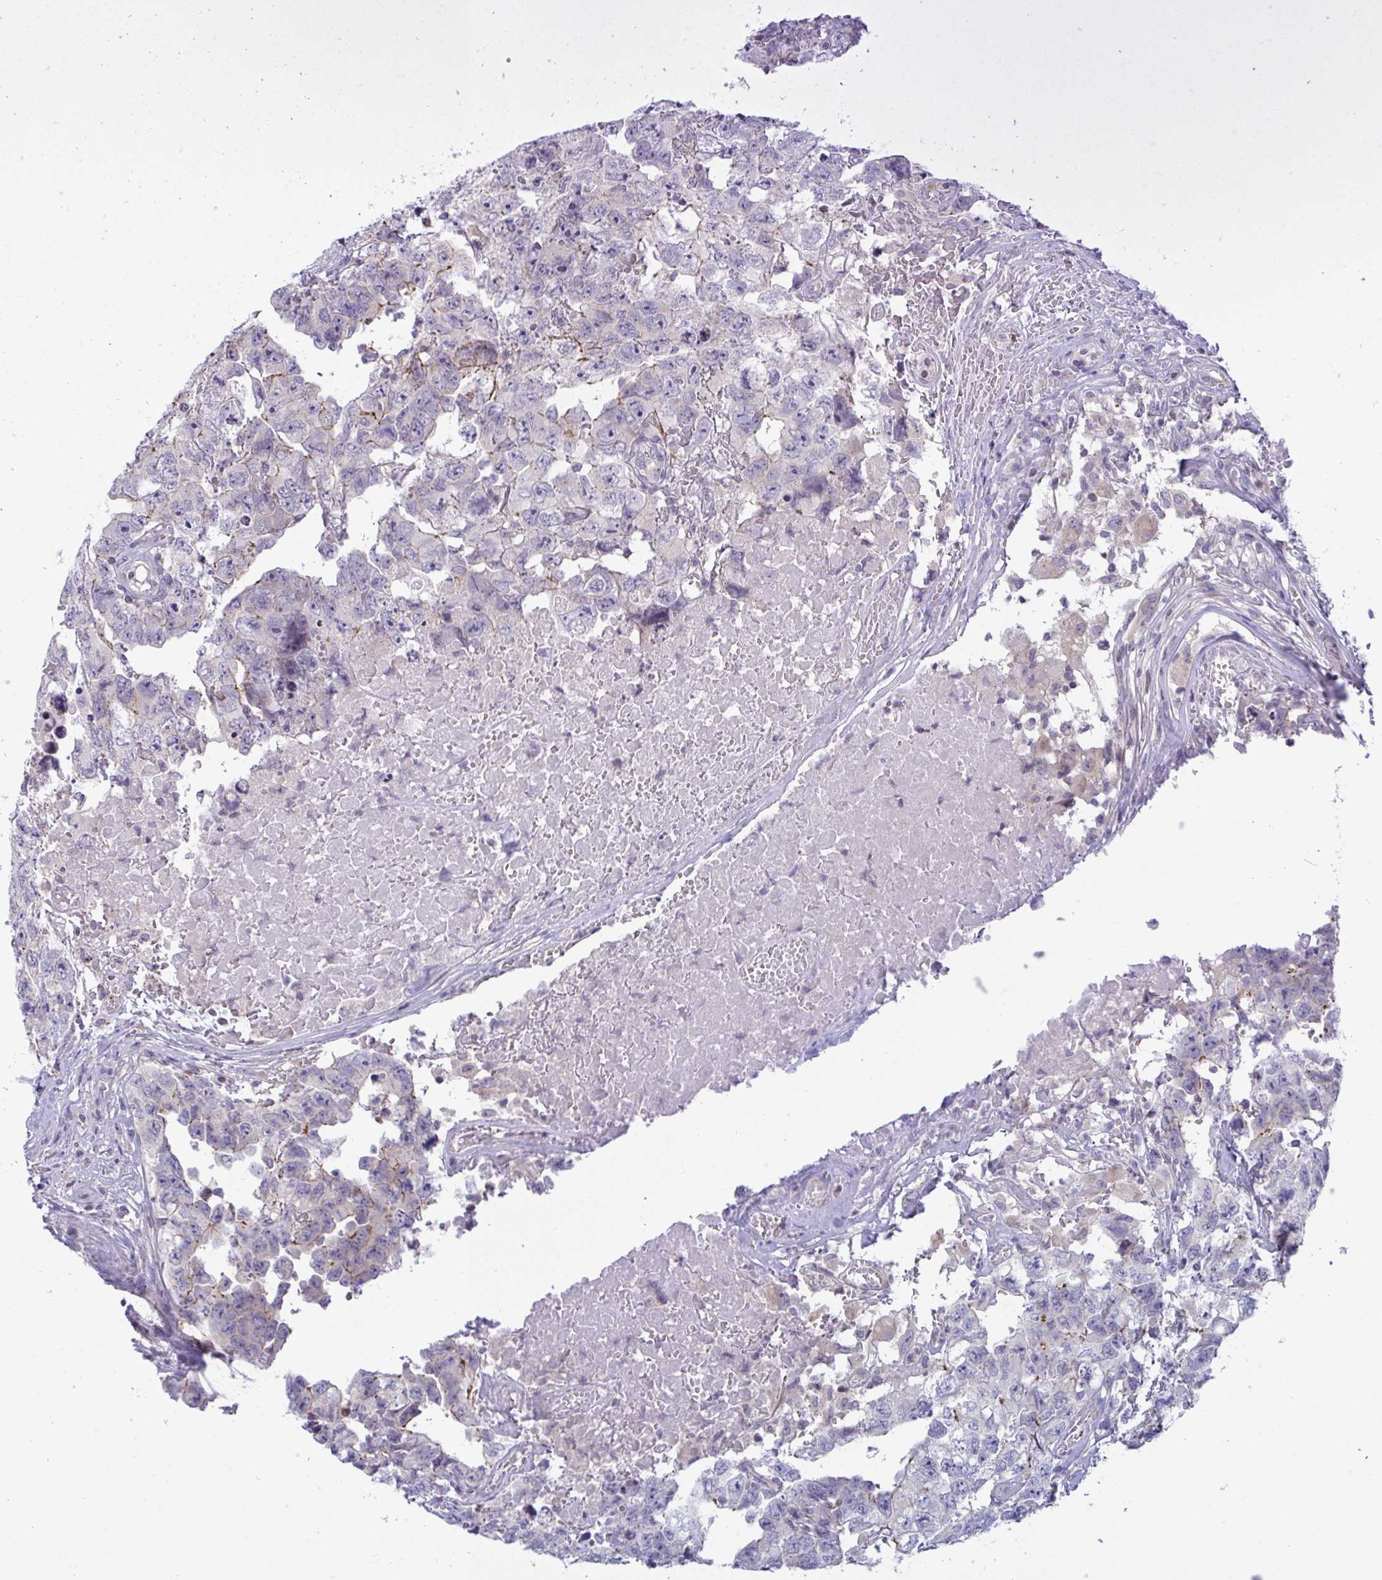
{"staining": {"intensity": "negative", "quantity": "none", "location": "none"}, "tissue": "testis cancer", "cell_type": "Tumor cells", "image_type": "cancer", "snomed": [{"axis": "morphology", "description": "Carcinoma, Embryonal, NOS"}, {"axis": "topography", "description": "Testis"}], "caption": "Immunohistochemical staining of testis cancer exhibits no significant positivity in tumor cells.", "gene": "SNX11", "patient": {"sex": "male", "age": 22}}